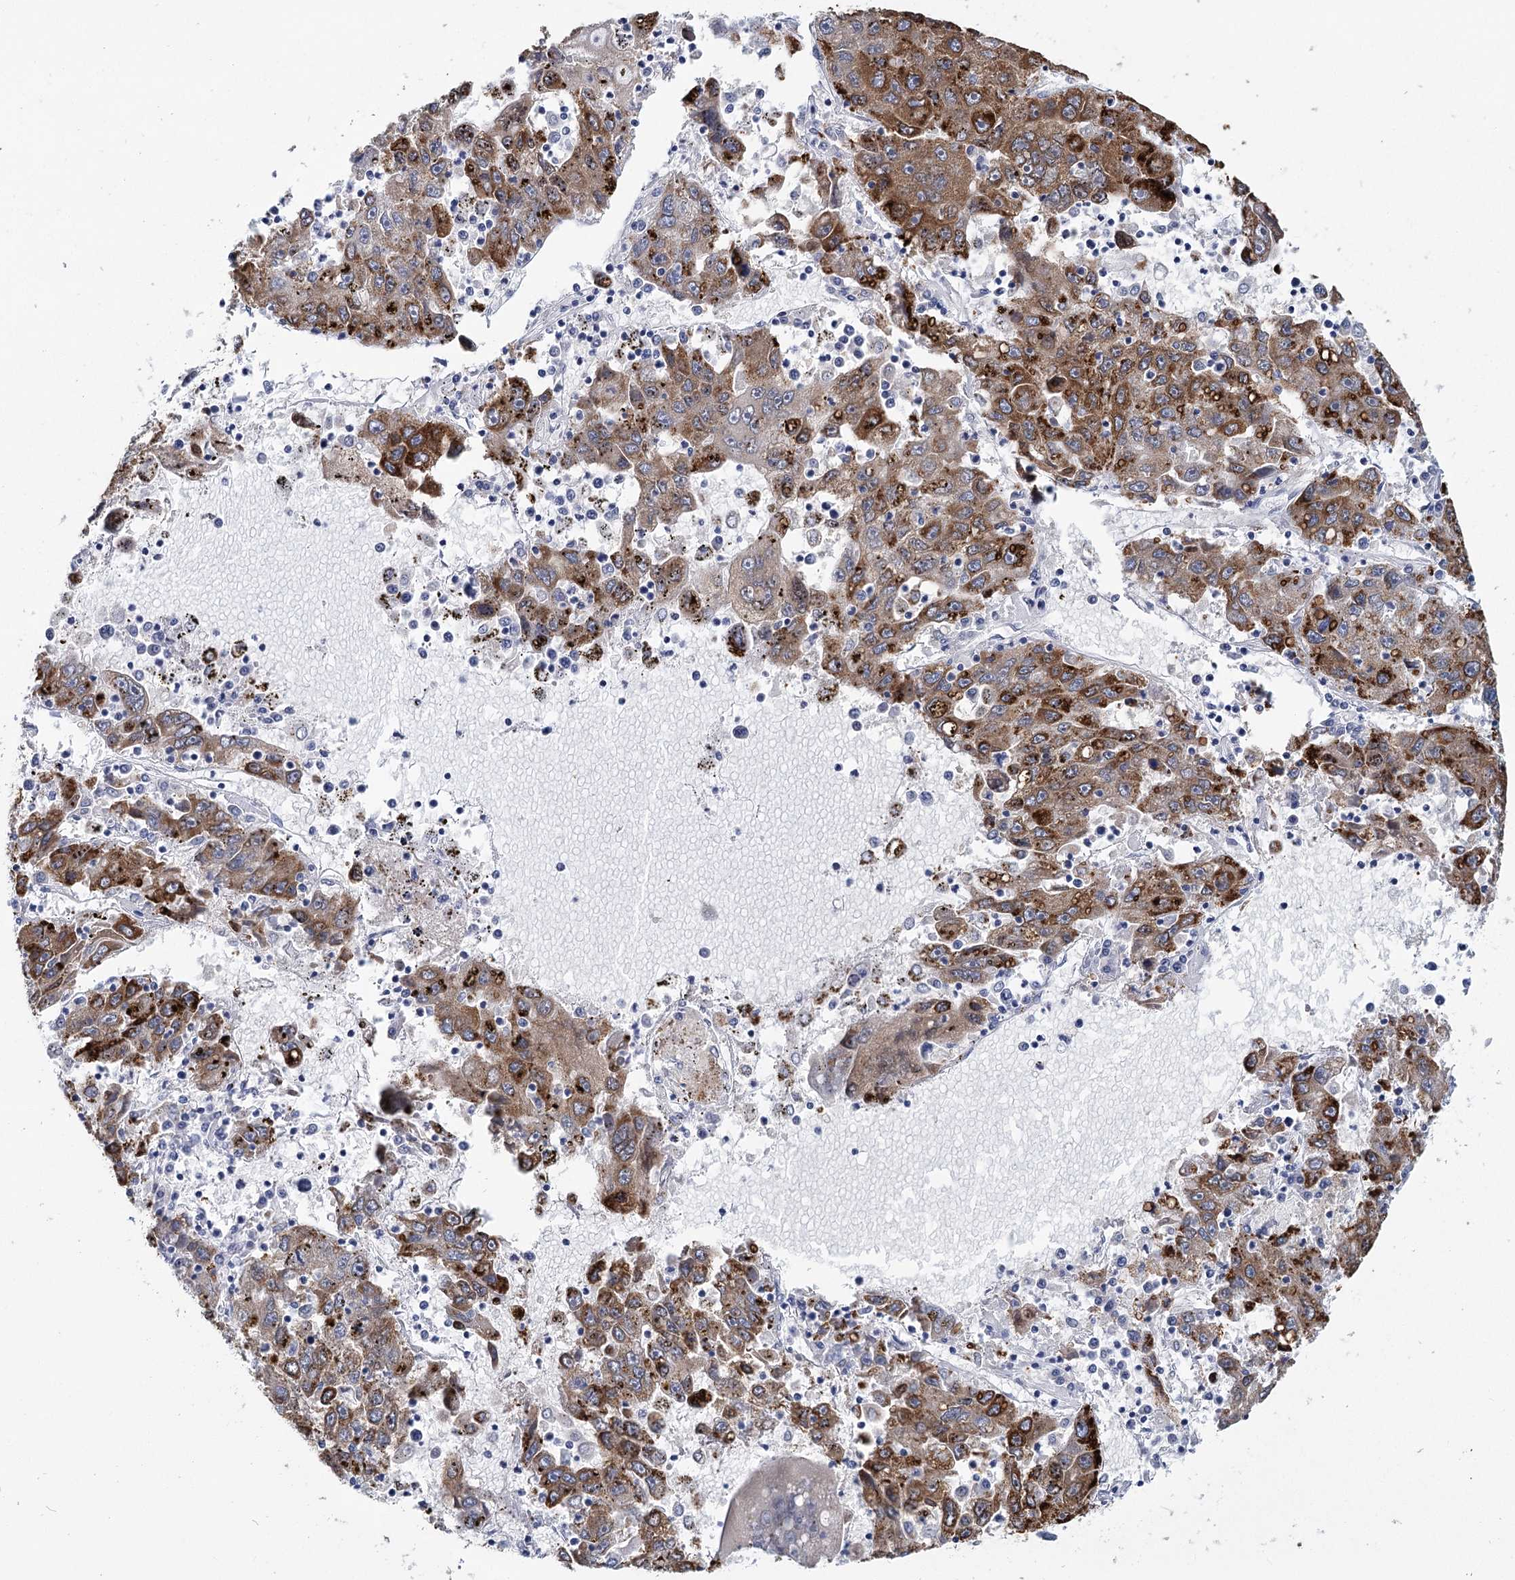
{"staining": {"intensity": "moderate", "quantity": ">75%", "location": "cytoplasmic/membranous"}, "tissue": "liver cancer", "cell_type": "Tumor cells", "image_type": "cancer", "snomed": [{"axis": "morphology", "description": "Carcinoma, Hepatocellular, NOS"}, {"axis": "topography", "description": "Liver"}], "caption": "Immunohistochemical staining of liver hepatocellular carcinoma reveals moderate cytoplasmic/membranous protein positivity in approximately >75% of tumor cells.", "gene": "METTL7B", "patient": {"sex": "male", "age": 49}}